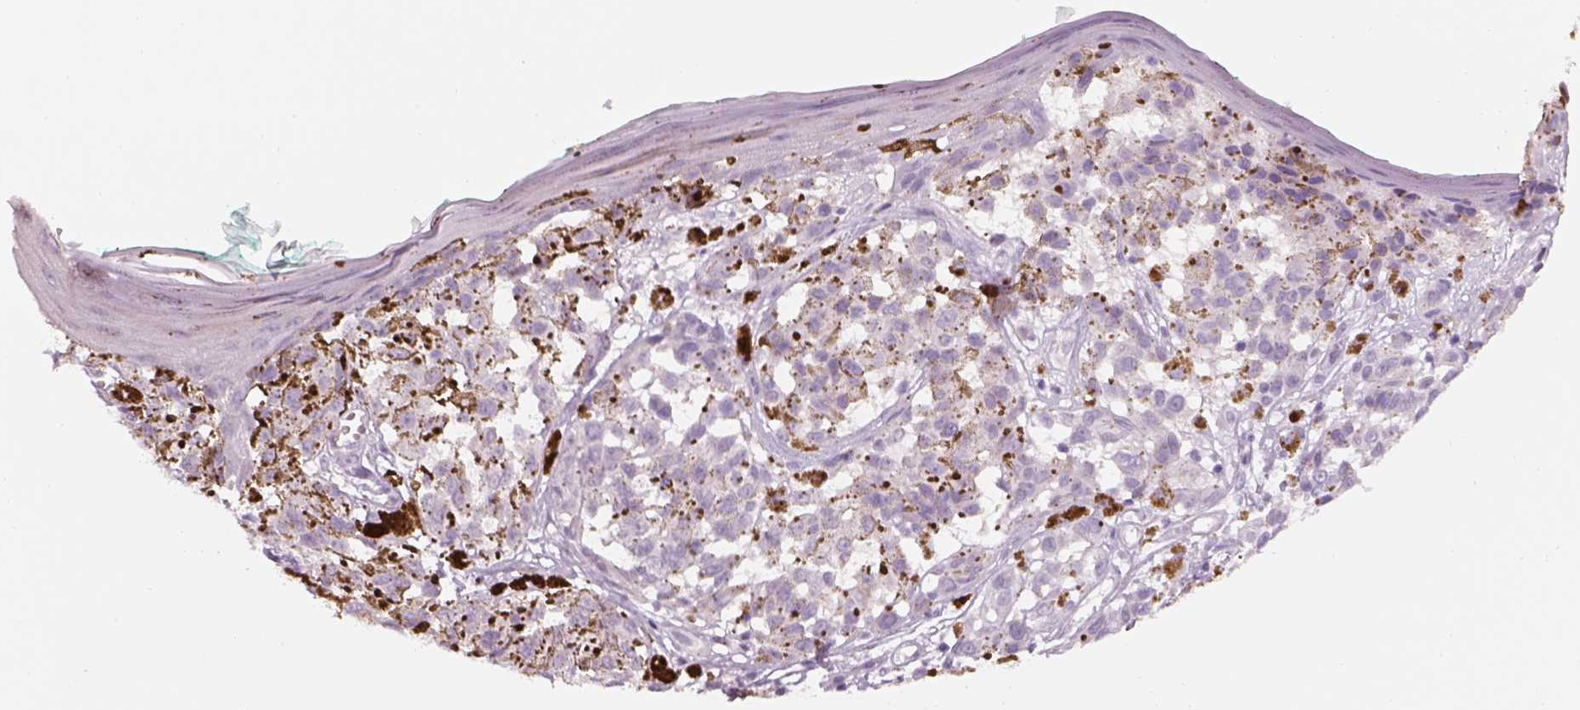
{"staining": {"intensity": "negative", "quantity": "none", "location": "none"}, "tissue": "melanoma", "cell_type": "Tumor cells", "image_type": "cancer", "snomed": [{"axis": "morphology", "description": "Malignant melanoma, NOS"}, {"axis": "topography", "description": "Skin"}], "caption": "A high-resolution histopathology image shows immunohistochemistry staining of melanoma, which exhibits no significant expression in tumor cells.", "gene": "GAS2L2", "patient": {"sex": "female", "age": 38}}